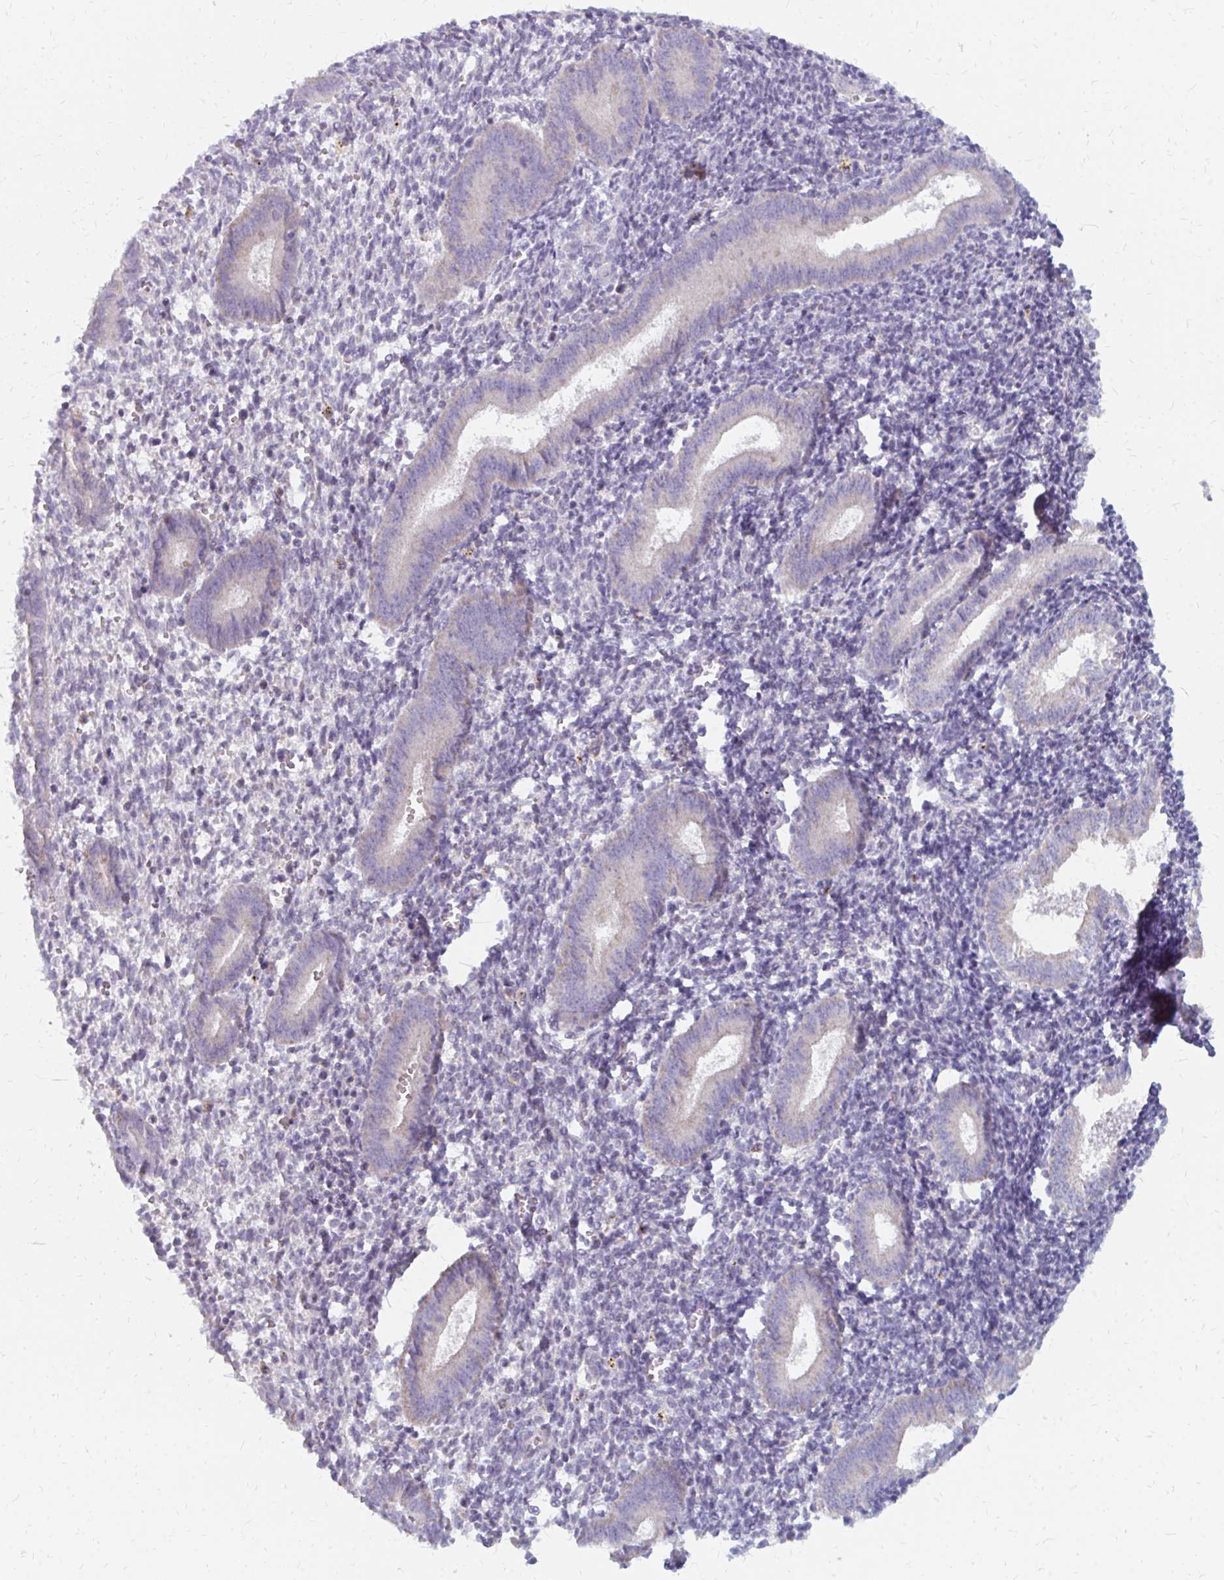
{"staining": {"intensity": "negative", "quantity": "none", "location": "none"}, "tissue": "endometrium", "cell_type": "Cells in endometrial stroma", "image_type": "normal", "snomed": [{"axis": "morphology", "description": "Normal tissue, NOS"}, {"axis": "topography", "description": "Endometrium"}], "caption": "This micrograph is of benign endometrium stained with IHC to label a protein in brown with the nuclei are counter-stained blue. There is no expression in cells in endometrial stroma.", "gene": "OR10V1", "patient": {"sex": "female", "age": 25}}